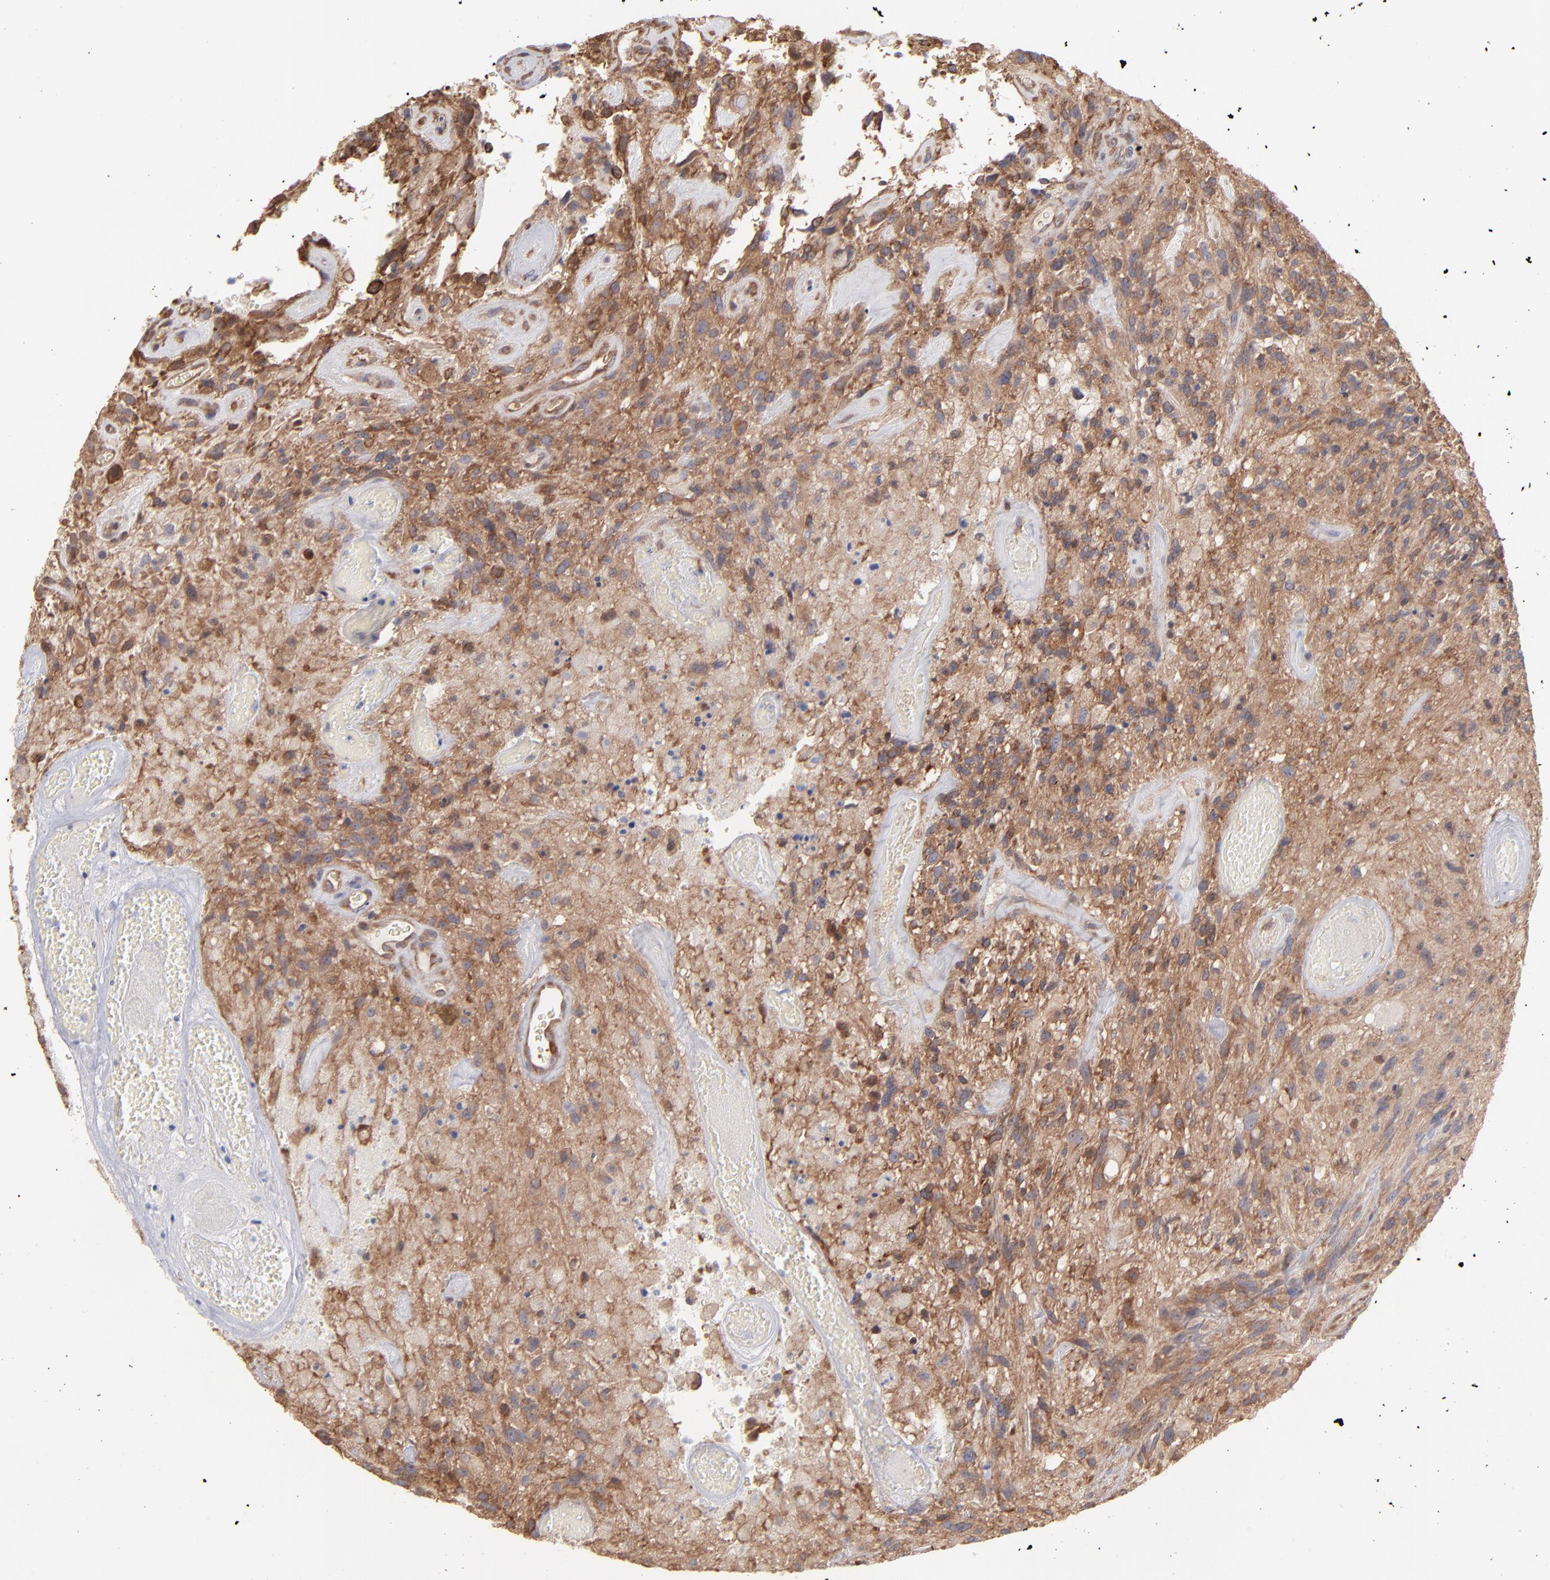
{"staining": {"intensity": "moderate", "quantity": ">75%", "location": "cytoplasmic/membranous"}, "tissue": "glioma", "cell_type": "Tumor cells", "image_type": "cancer", "snomed": [{"axis": "morphology", "description": "Normal tissue, NOS"}, {"axis": "morphology", "description": "Glioma, malignant, High grade"}, {"axis": "topography", "description": "Cerebral cortex"}], "caption": "Moderate cytoplasmic/membranous expression for a protein is present in about >75% of tumor cells of glioma using immunohistochemistry.", "gene": "MAPRE1", "patient": {"sex": "male", "age": 75}}